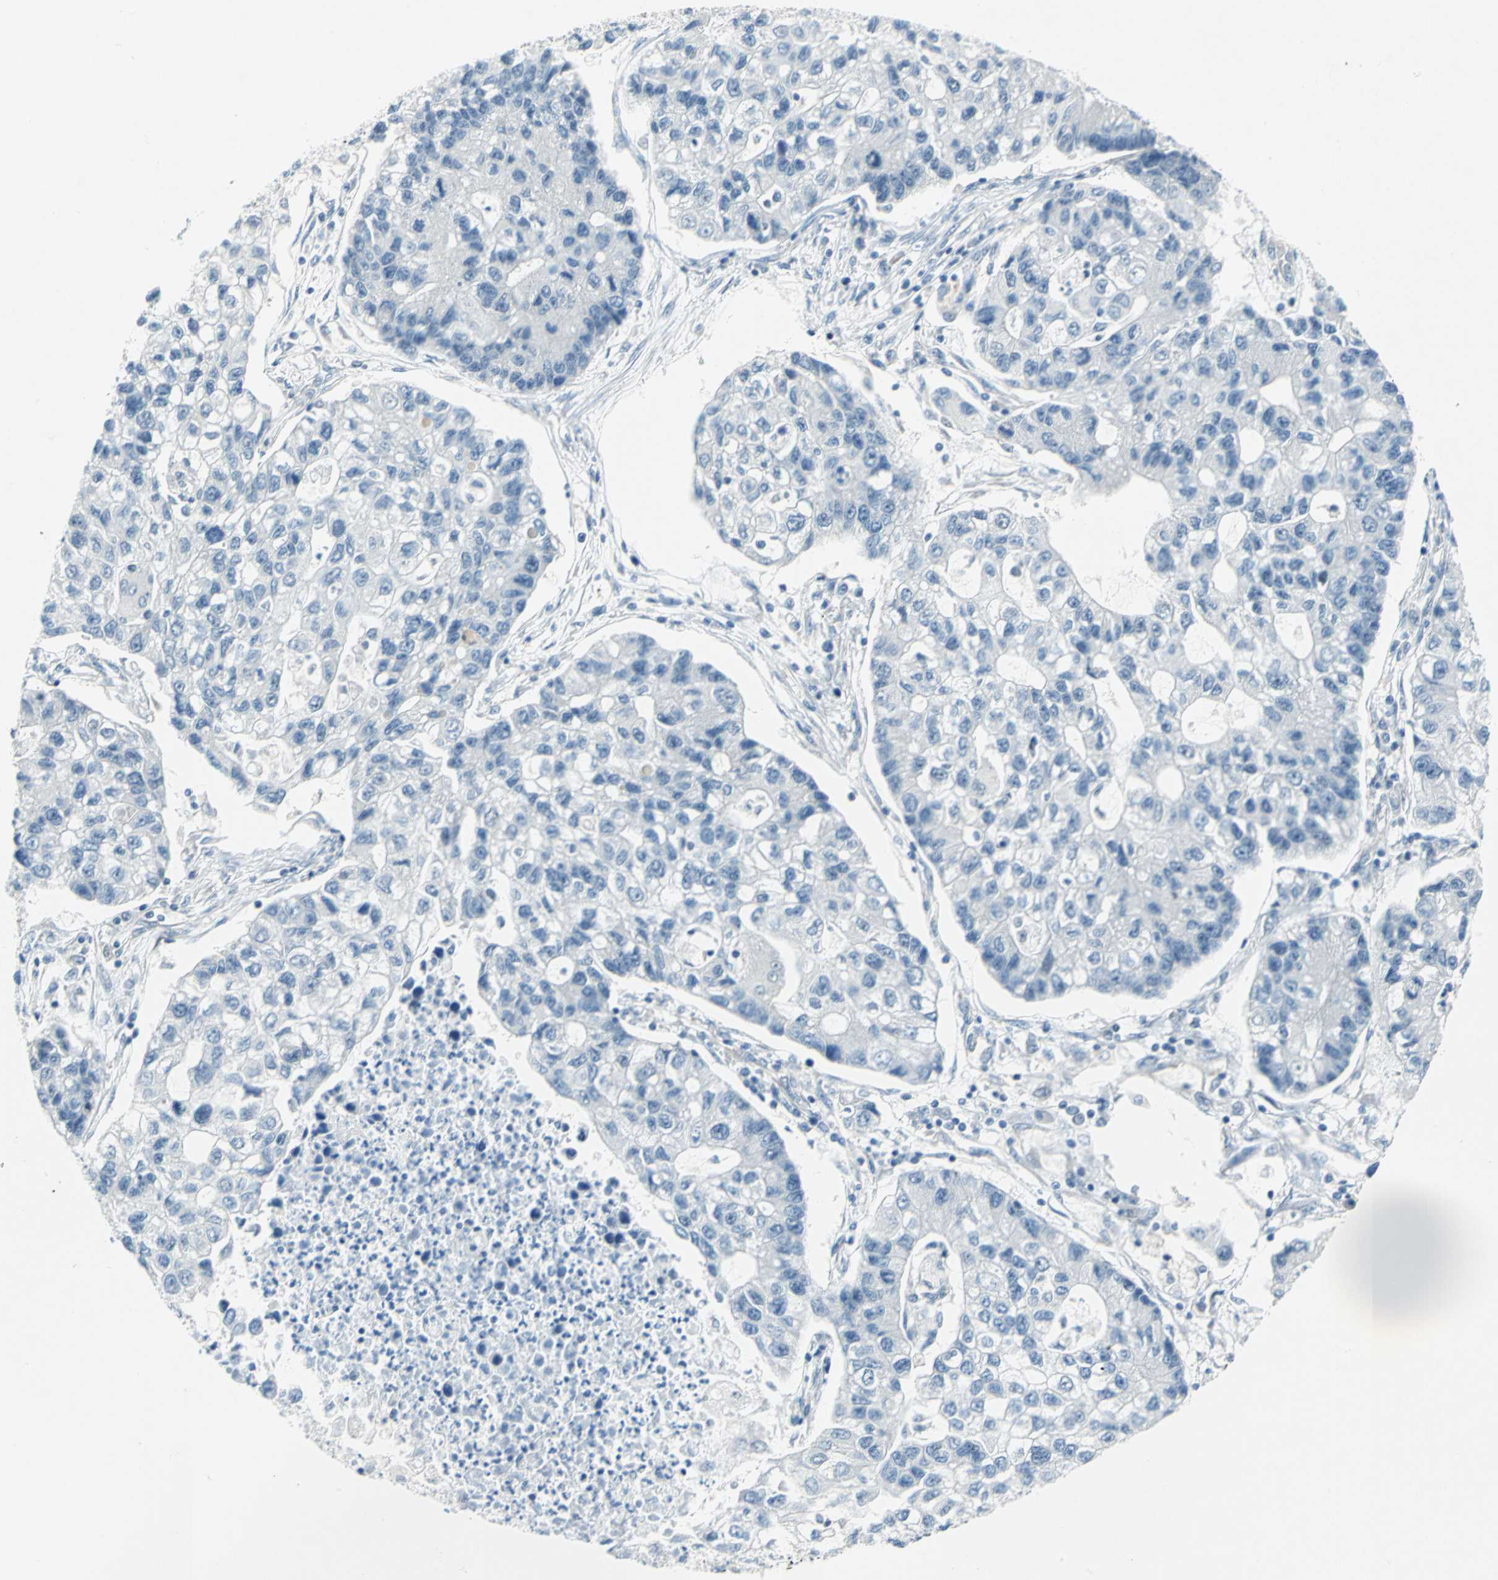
{"staining": {"intensity": "negative", "quantity": "none", "location": "none"}, "tissue": "lung cancer", "cell_type": "Tumor cells", "image_type": "cancer", "snomed": [{"axis": "morphology", "description": "Adenocarcinoma, NOS"}, {"axis": "topography", "description": "Lung"}], "caption": "A histopathology image of lung cancer stained for a protein reveals no brown staining in tumor cells. The staining was performed using DAB (3,3'-diaminobenzidine) to visualize the protein expression in brown, while the nuclei were stained in blue with hematoxylin (Magnification: 20x).", "gene": "PIN1", "patient": {"sex": "female", "age": 51}}